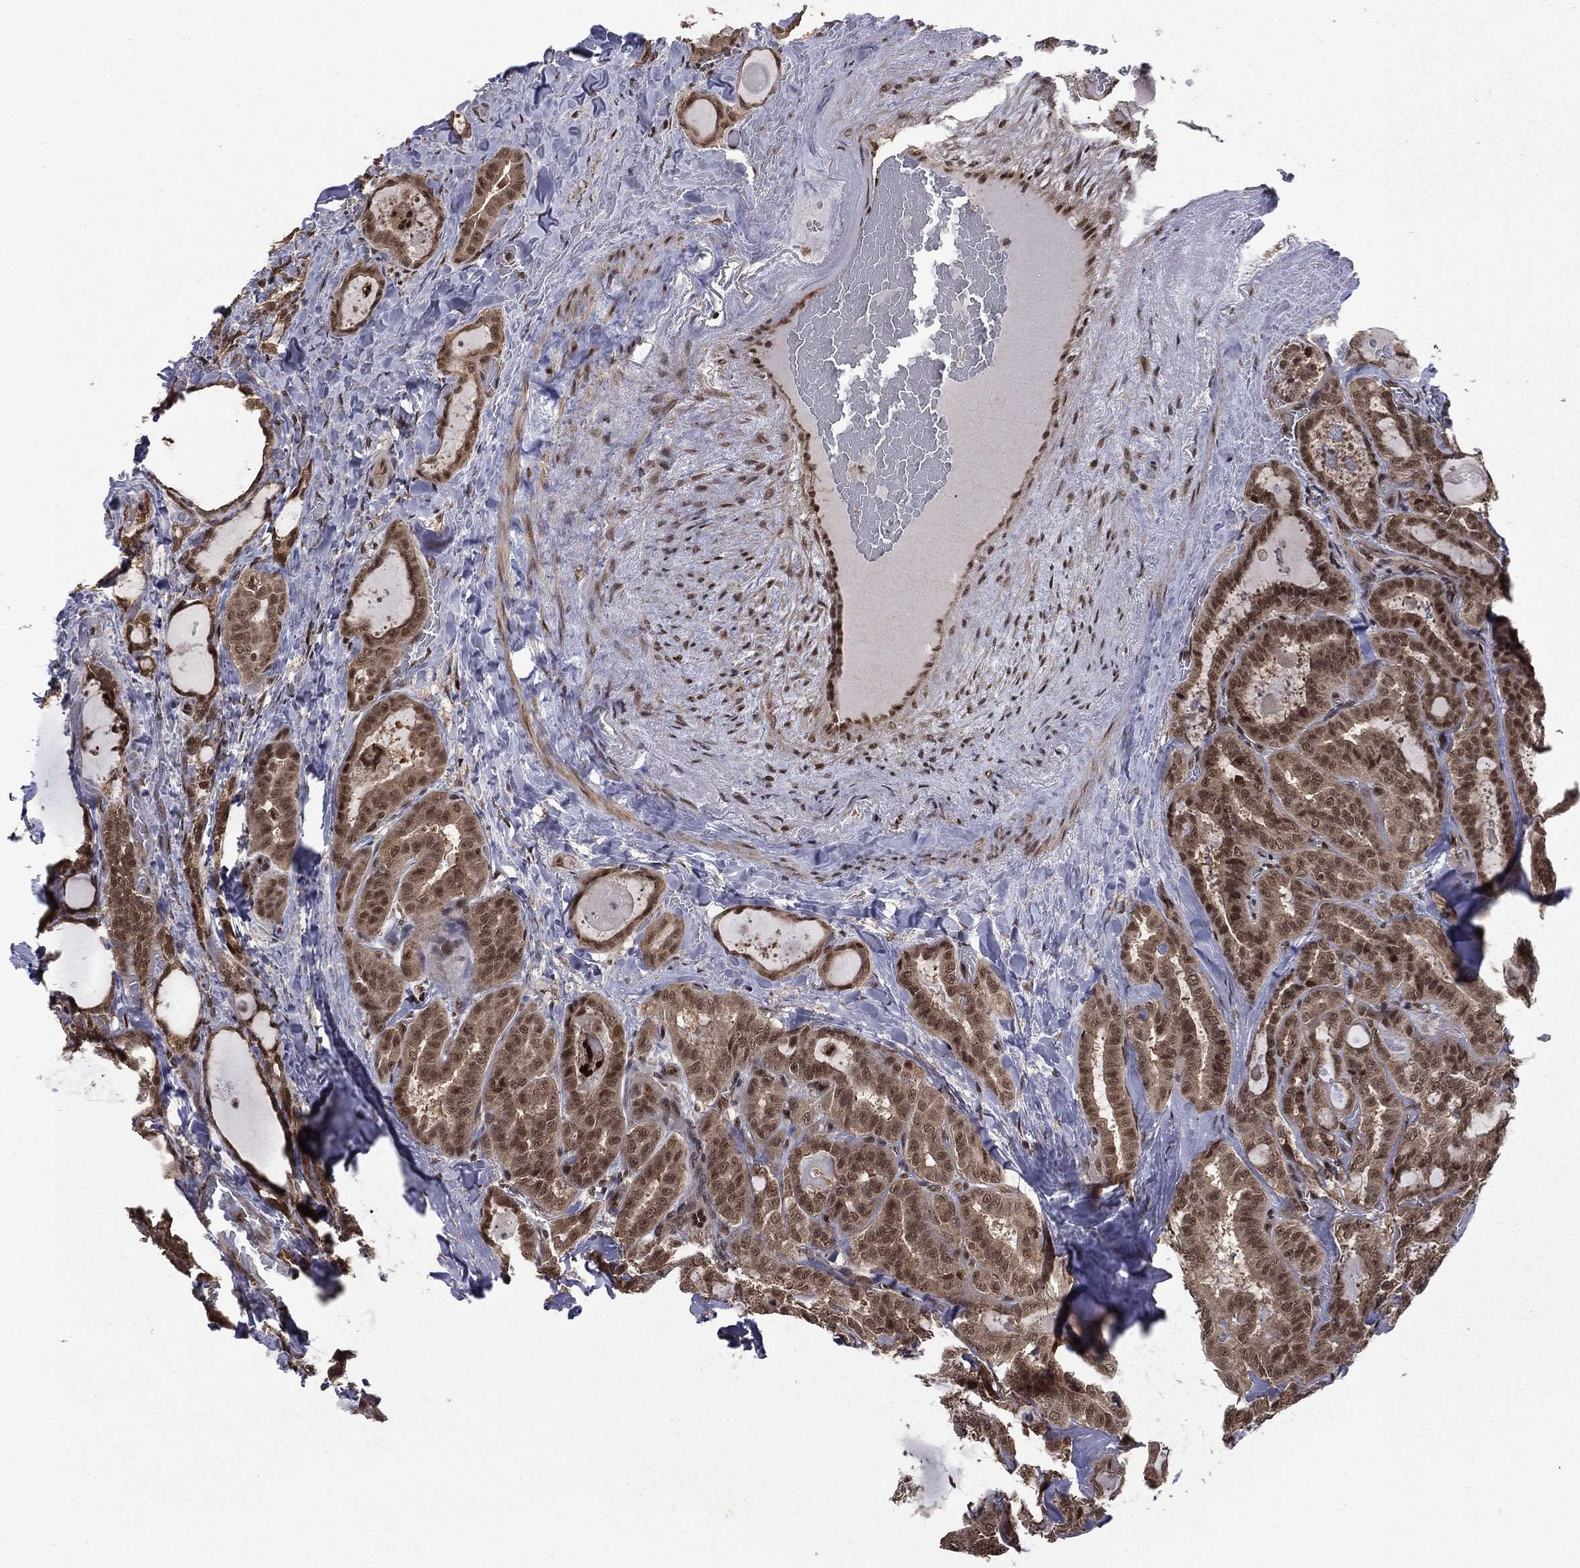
{"staining": {"intensity": "strong", "quantity": "<25%", "location": "nuclear"}, "tissue": "thyroid cancer", "cell_type": "Tumor cells", "image_type": "cancer", "snomed": [{"axis": "morphology", "description": "Papillary adenocarcinoma, NOS"}, {"axis": "topography", "description": "Thyroid gland"}], "caption": "The micrograph reveals staining of thyroid cancer (papillary adenocarcinoma), revealing strong nuclear protein positivity (brown color) within tumor cells. The protein is shown in brown color, while the nuclei are stained blue.", "gene": "JMJD6", "patient": {"sex": "female", "age": 39}}